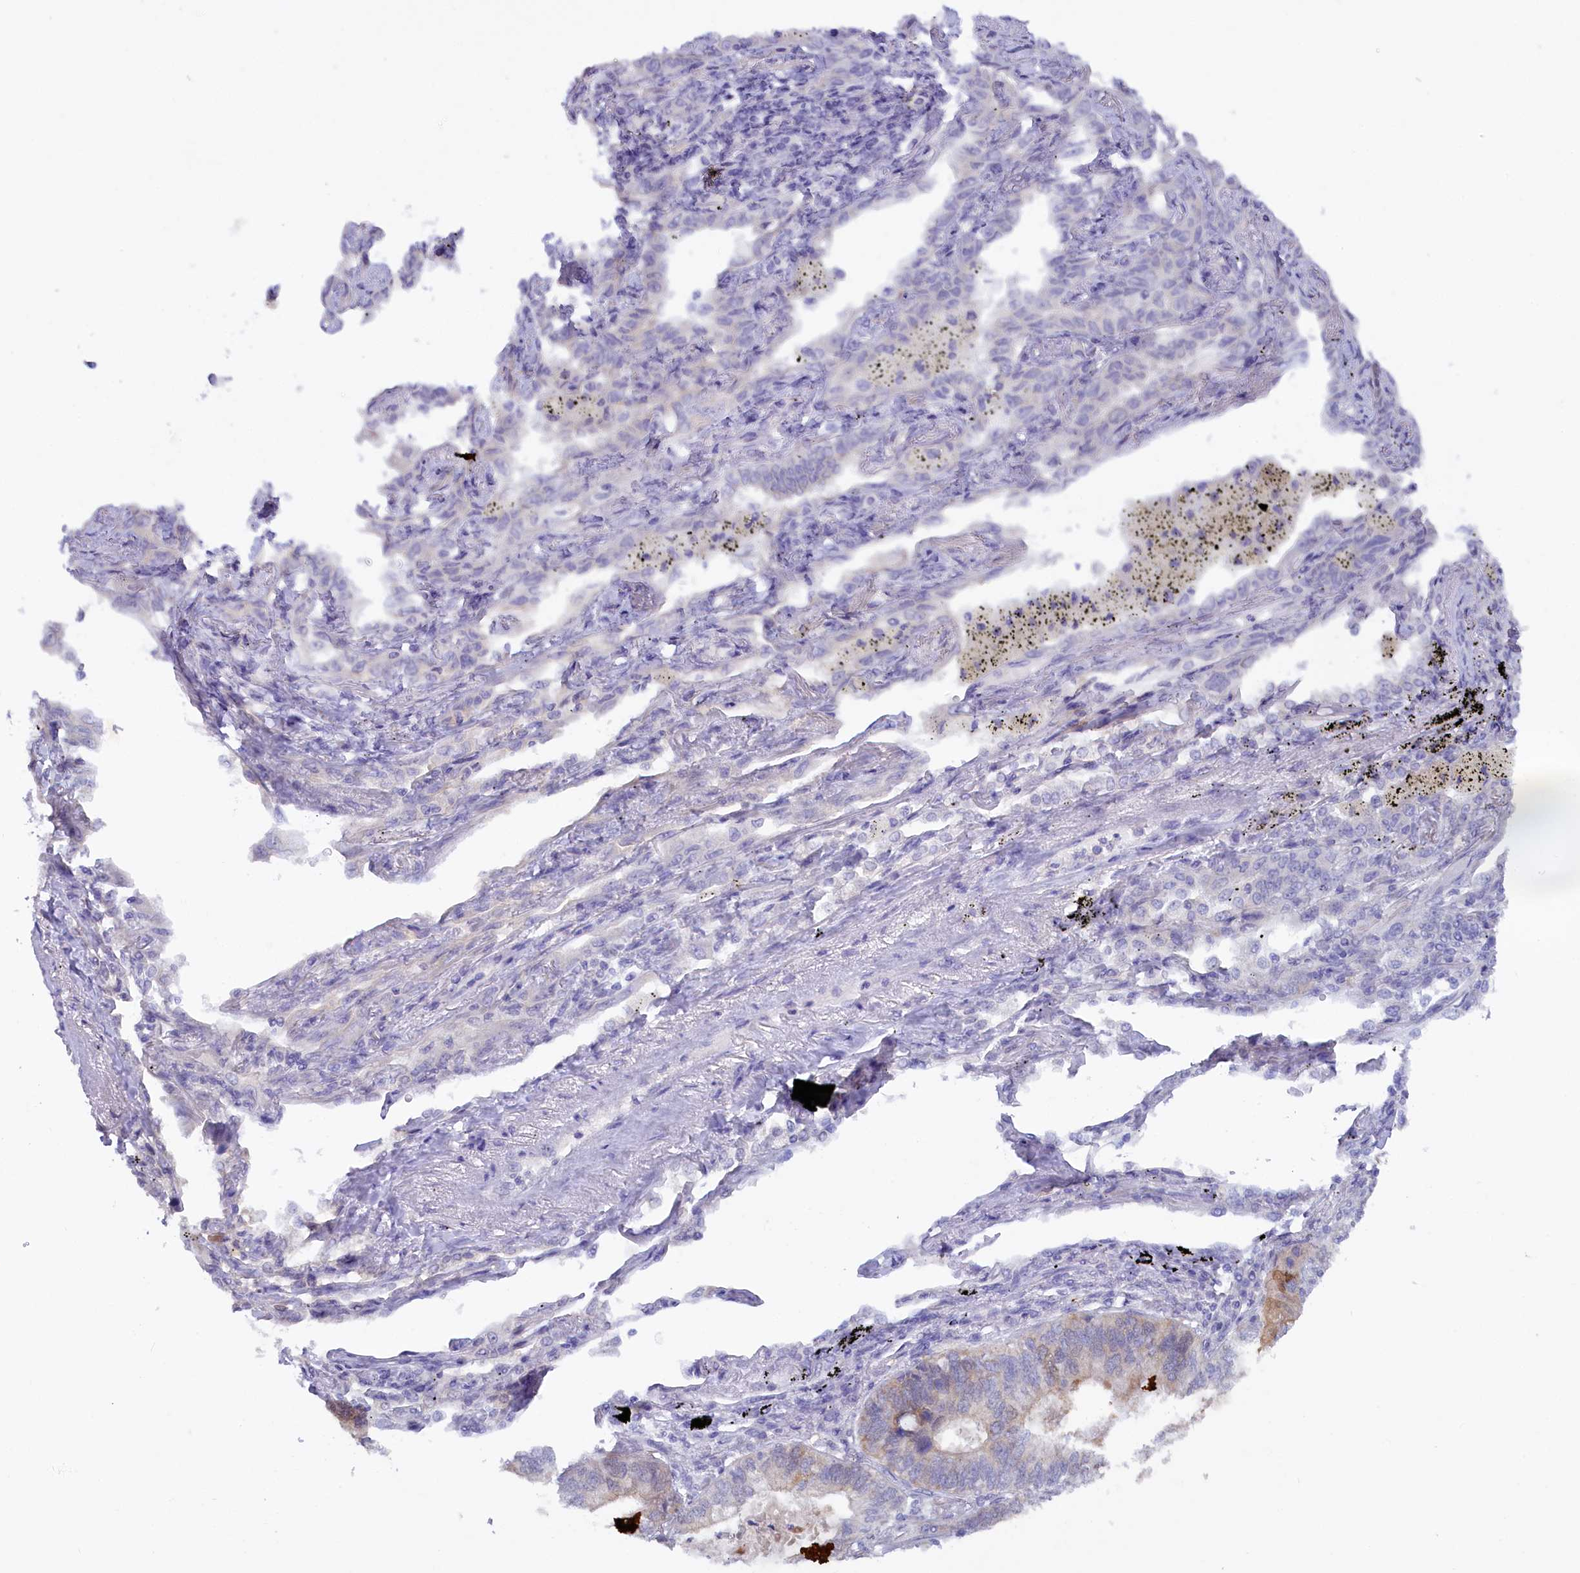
{"staining": {"intensity": "negative", "quantity": "none", "location": "none"}, "tissue": "lung cancer", "cell_type": "Tumor cells", "image_type": "cancer", "snomed": [{"axis": "morphology", "description": "Adenocarcinoma, NOS"}, {"axis": "topography", "description": "Lung"}], "caption": "This histopathology image is of lung cancer (adenocarcinoma) stained with immunohistochemistry to label a protein in brown with the nuclei are counter-stained blue. There is no staining in tumor cells.", "gene": "ZSWIM4", "patient": {"sex": "male", "age": 67}}